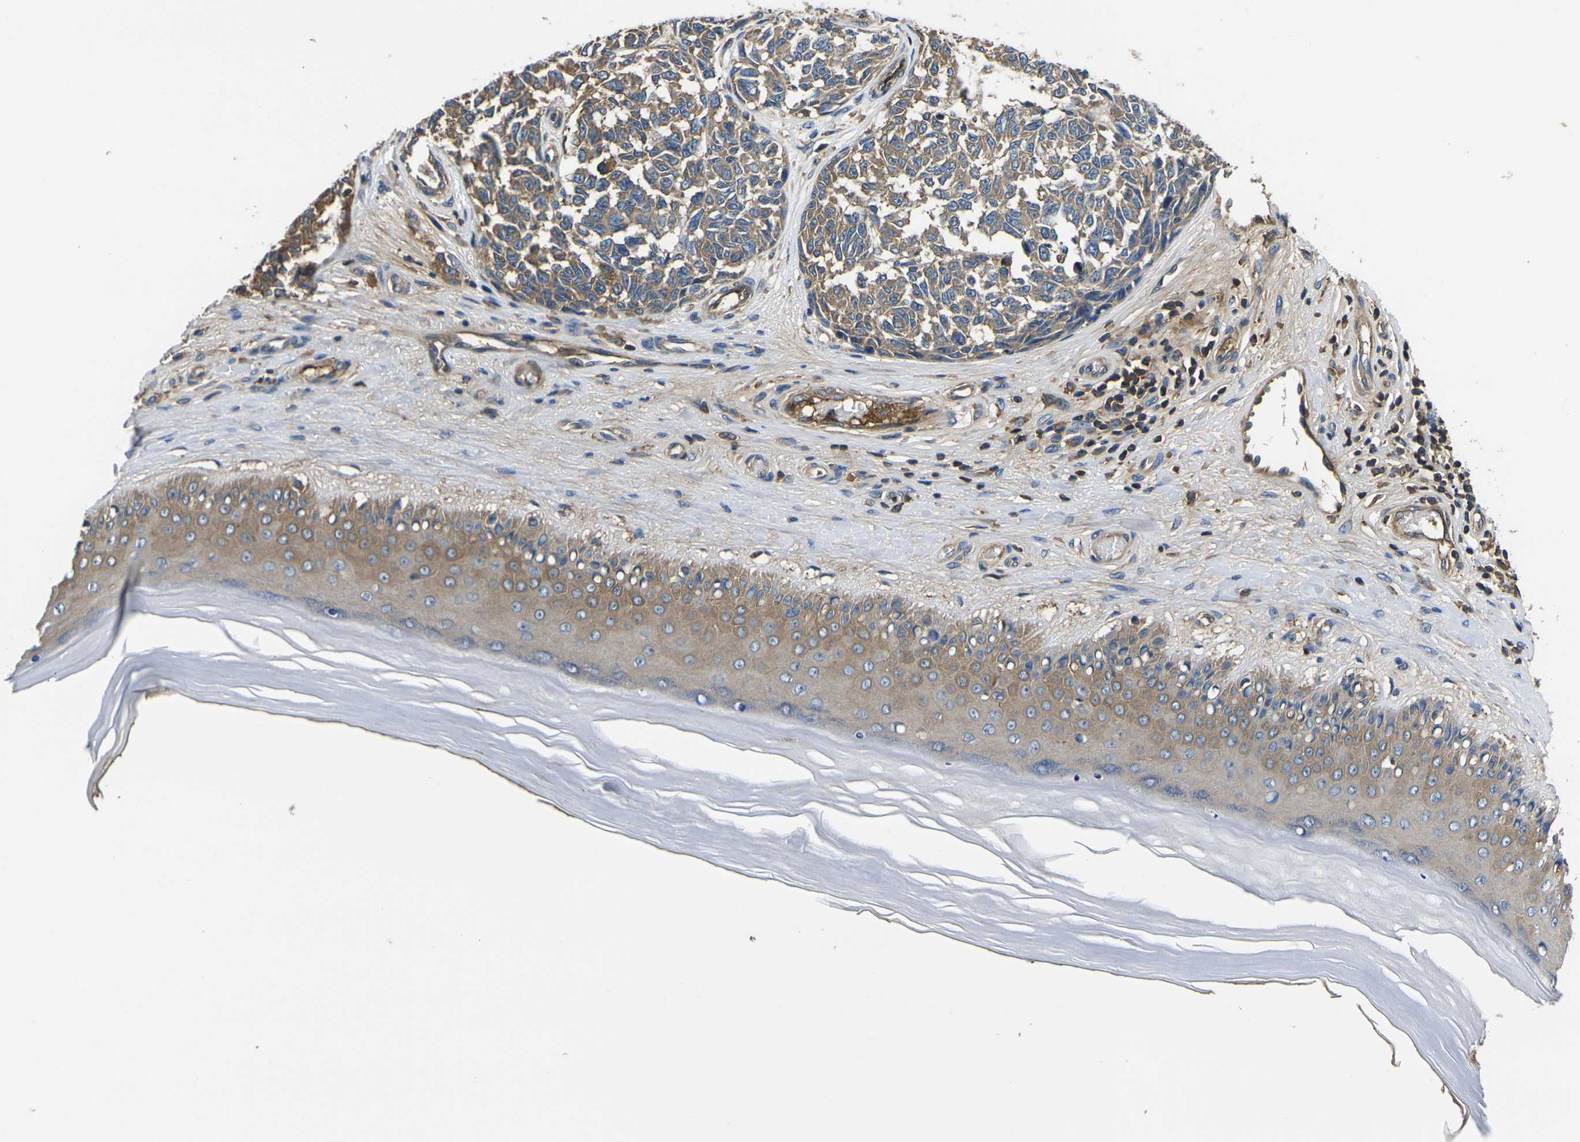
{"staining": {"intensity": "moderate", "quantity": ">75%", "location": "cytoplasmic/membranous"}, "tissue": "melanoma", "cell_type": "Tumor cells", "image_type": "cancer", "snomed": [{"axis": "morphology", "description": "Malignant melanoma, NOS"}, {"axis": "topography", "description": "Skin"}], "caption": "Protein positivity by immunohistochemistry exhibits moderate cytoplasmic/membranous expression in about >75% of tumor cells in malignant melanoma.", "gene": "HSPG2", "patient": {"sex": "female", "age": 64}}